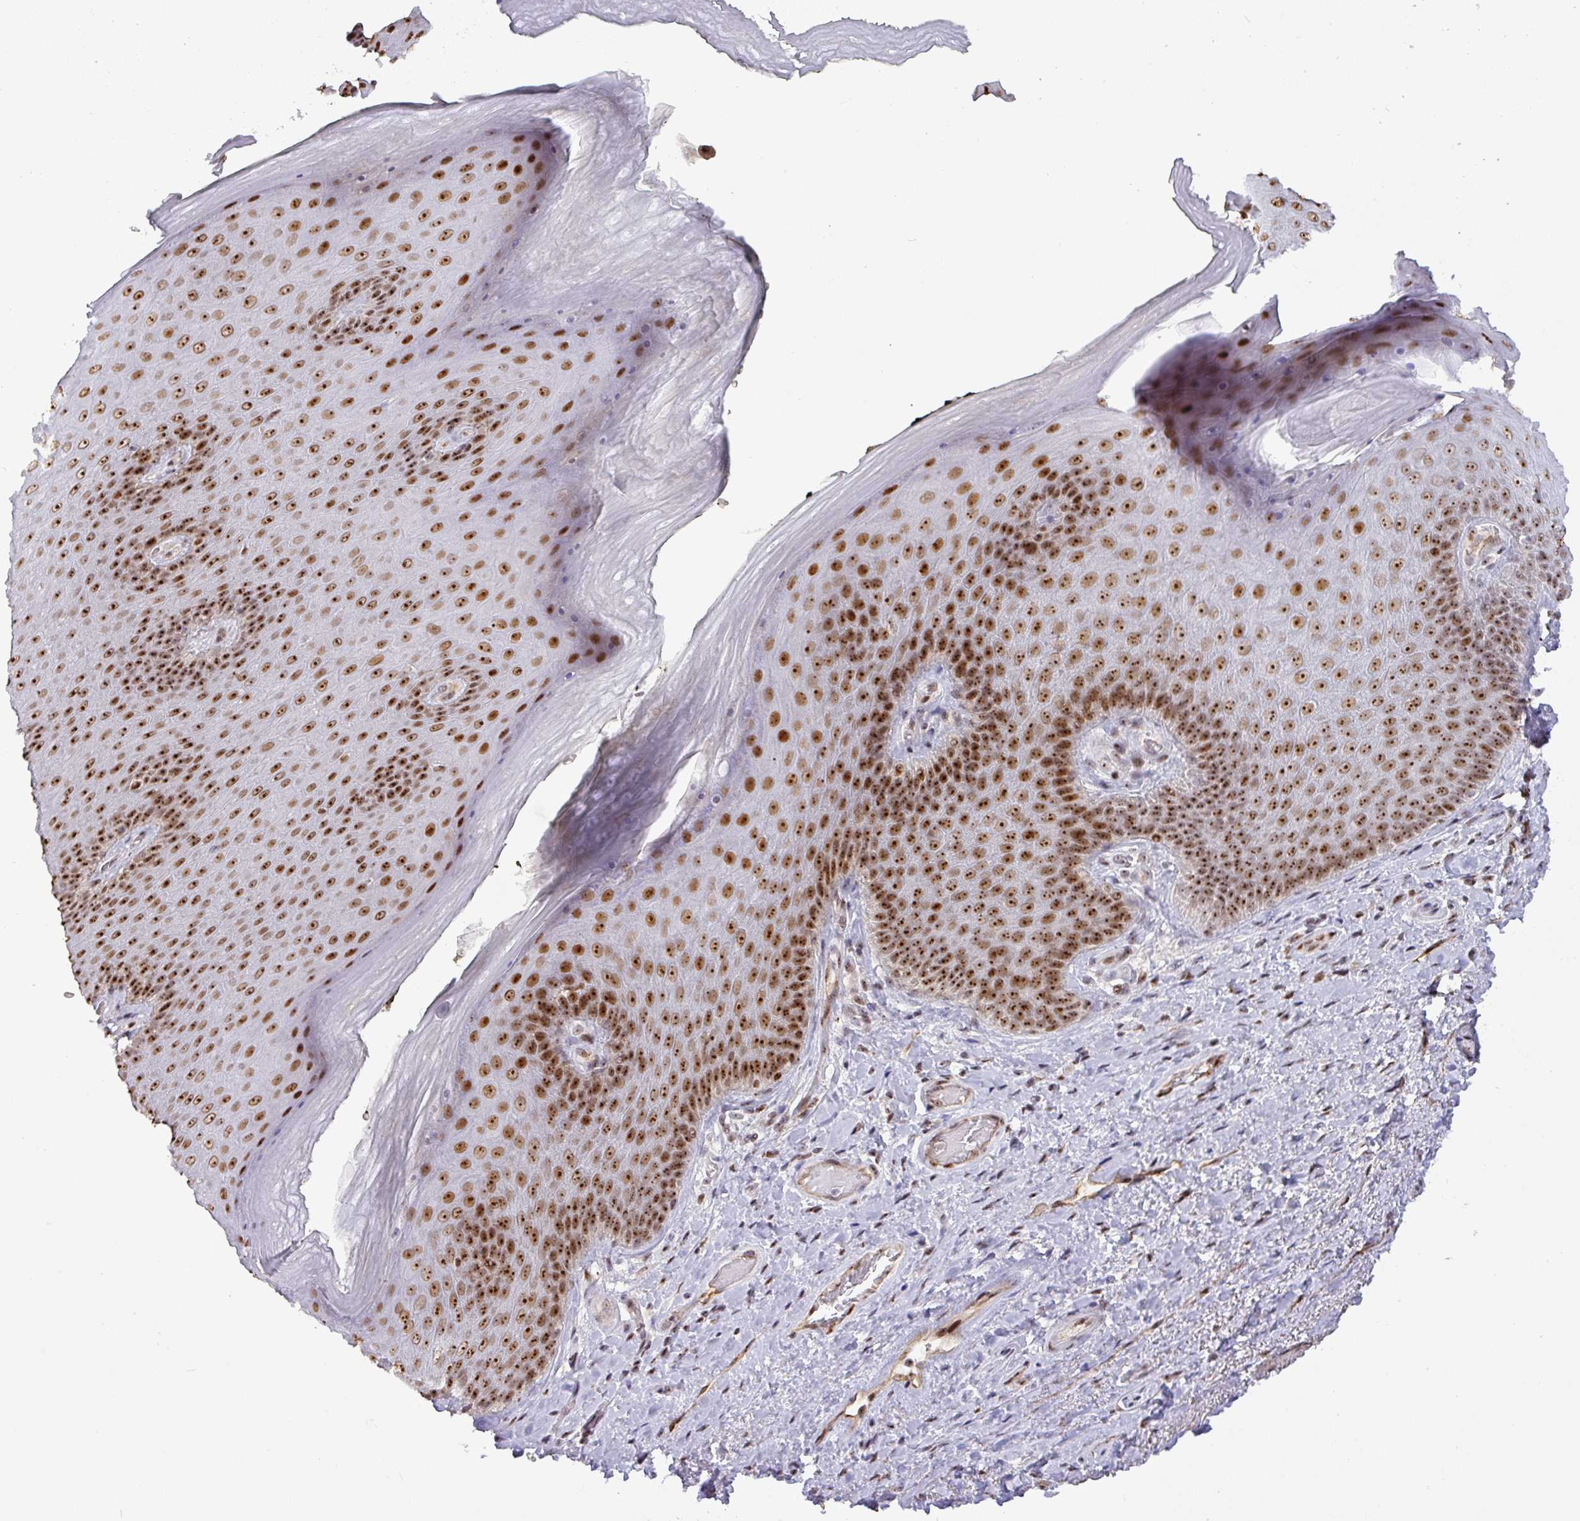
{"staining": {"intensity": "strong", "quantity": ">75%", "location": "nuclear"}, "tissue": "skin", "cell_type": "Epidermal cells", "image_type": "normal", "snomed": [{"axis": "morphology", "description": "Normal tissue, NOS"}, {"axis": "topography", "description": "Anal"}, {"axis": "topography", "description": "Peripheral nerve tissue"}], "caption": "Protein expression analysis of unremarkable human skin reveals strong nuclear positivity in about >75% of epidermal cells. Using DAB (brown) and hematoxylin (blue) stains, captured at high magnification using brightfield microscopy.", "gene": "RRN3", "patient": {"sex": "male", "age": 53}}